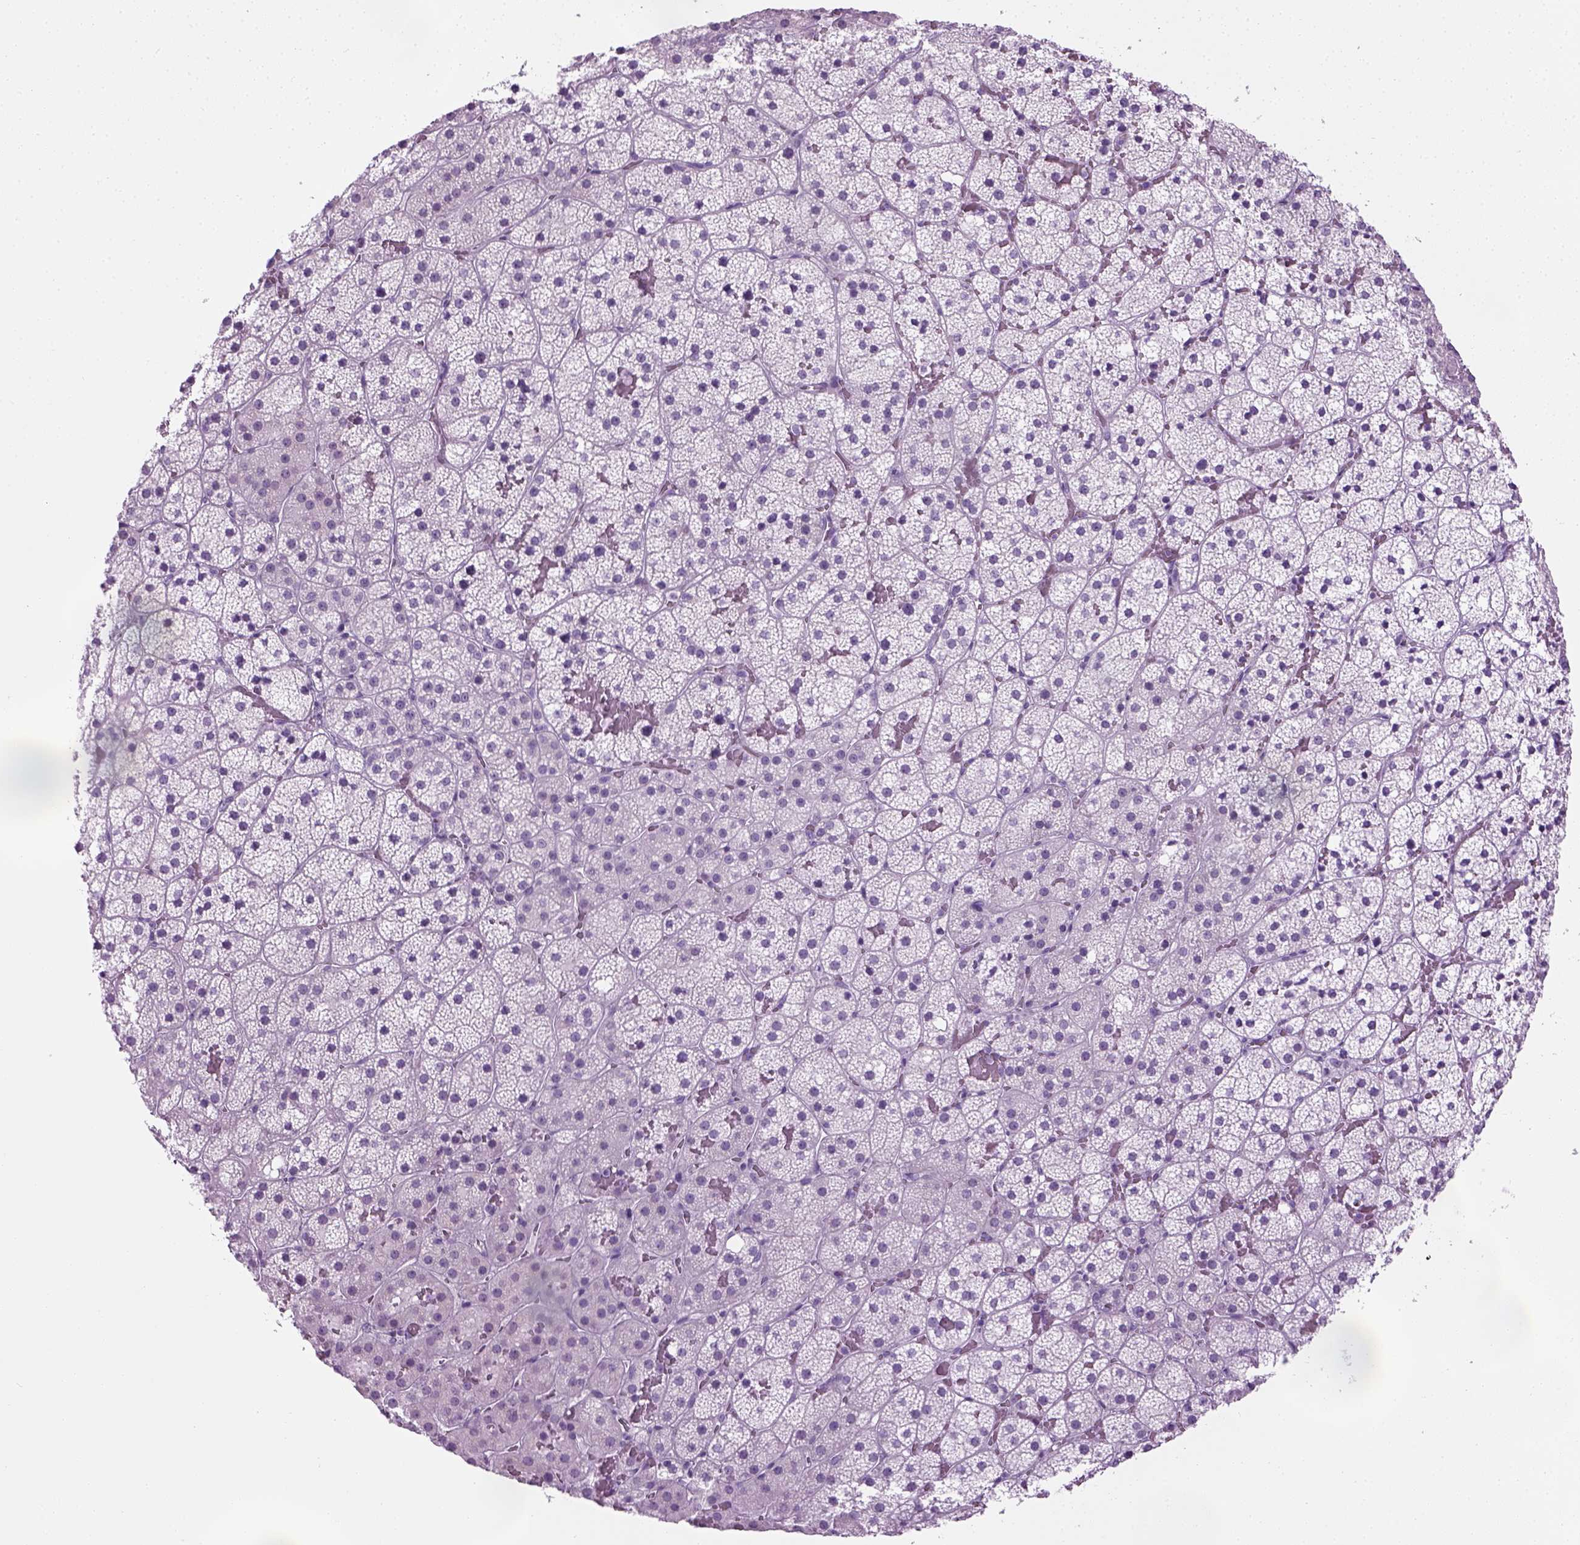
{"staining": {"intensity": "negative", "quantity": "none", "location": "none"}, "tissue": "adrenal gland", "cell_type": "Glandular cells", "image_type": "normal", "snomed": [{"axis": "morphology", "description": "Normal tissue, NOS"}, {"axis": "topography", "description": "Adrenal gland"}], "caption": "Image shows no protein expression in glandular cells of unremarkable adrenal gland. (Stains: DAB IHC with hematoxylin counter stain, Microscopy: brightfield microscopy at high magnification).", "gene": "CIBAR2", "patient": {"sex": "male", "age": 53}}